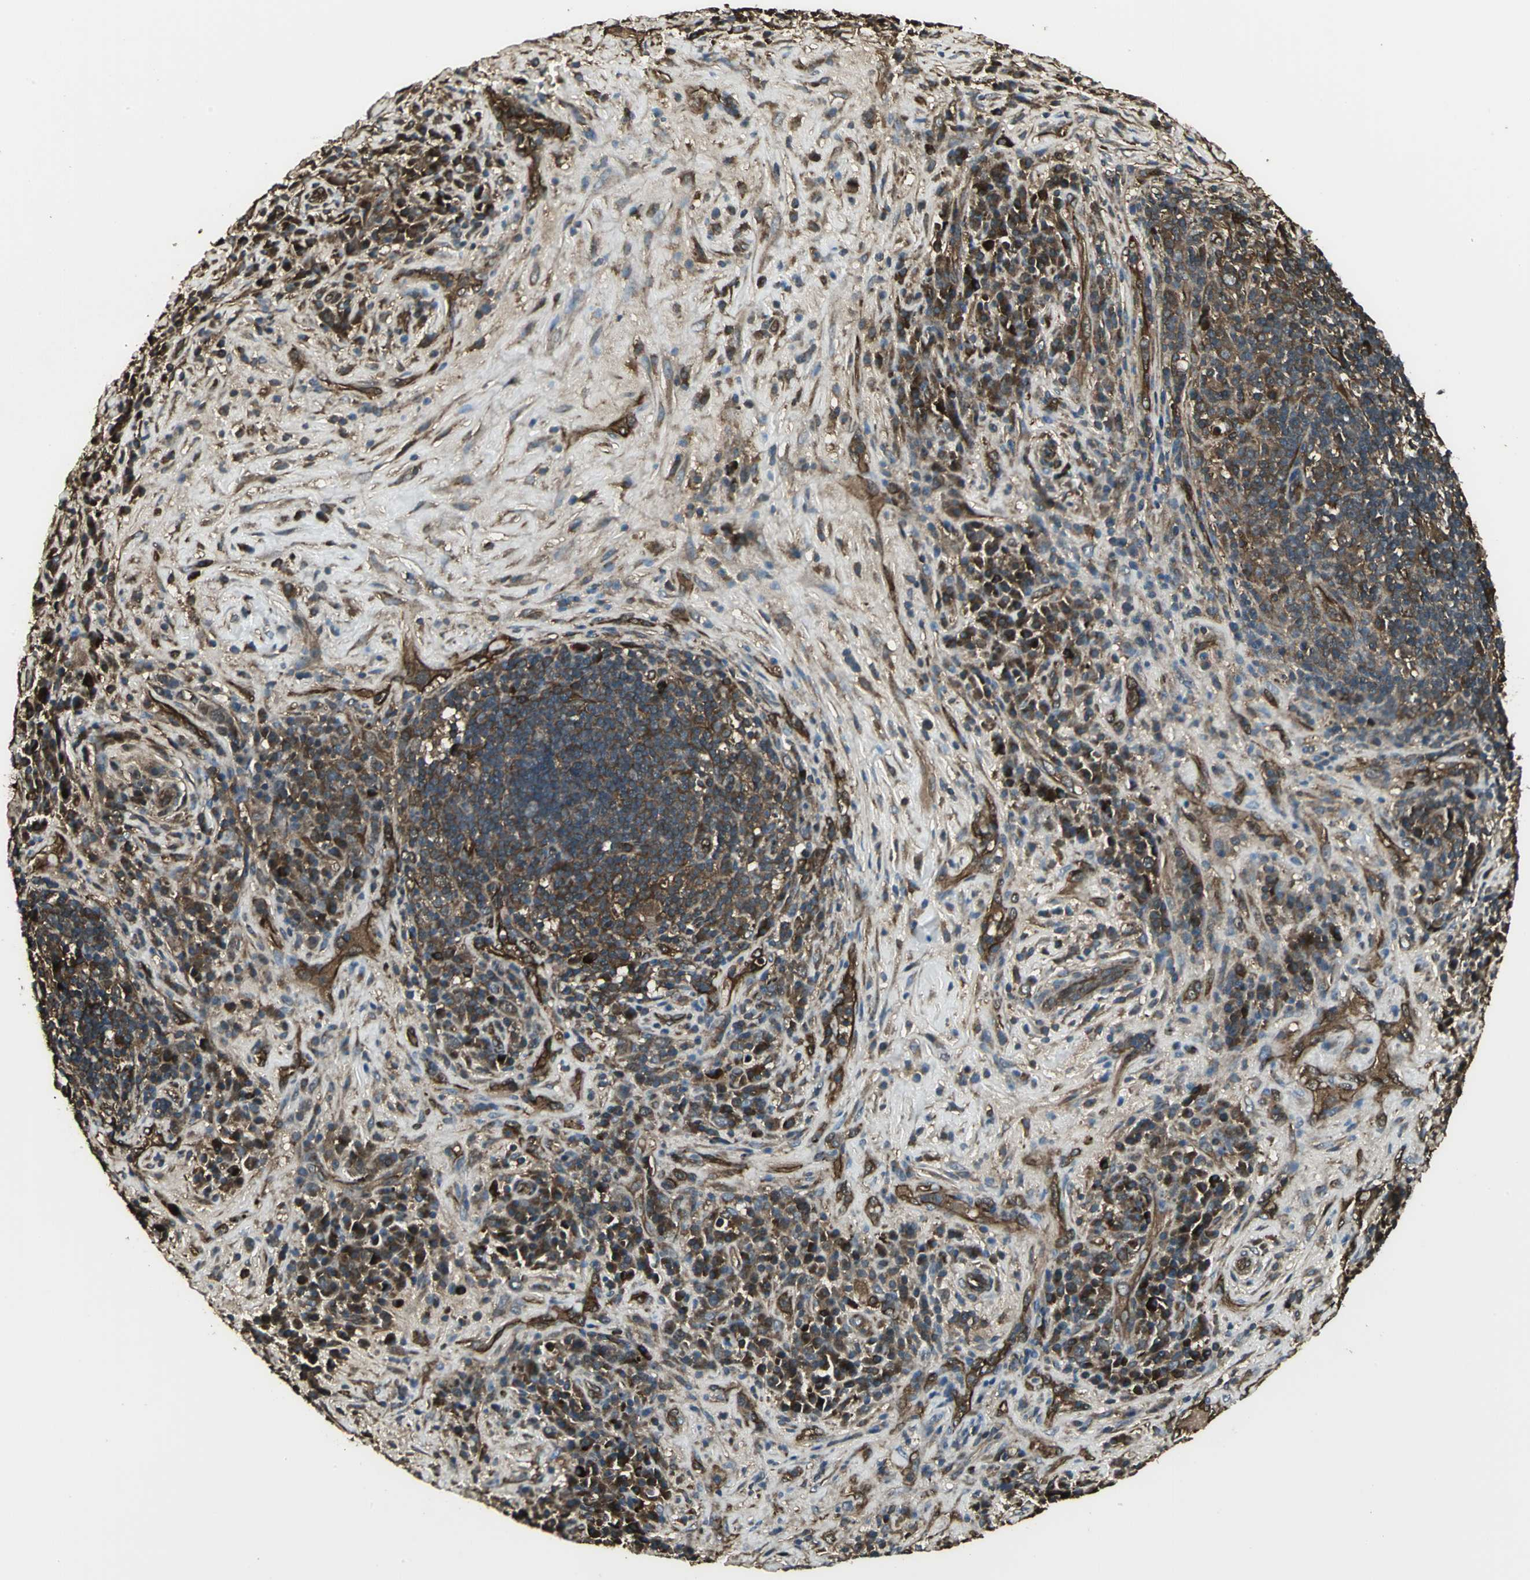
{"staining": {"intensity": "moderate", "quantity": ">75%", "location": "cytoplasmic/membranous"}, "tissue": "lymphoma", "cell_type": "Tumor cells", "image_type": "cancer", "snomed": [{"axis": "morphology", "description": "Hodgkin's disease, NOS"}, {"axis": "topography", "description": "Lymph node"}], "caption": "Immunohistochemical staining of Hodgkin's disease reveals medium levels of moderate cytoplasmic/membranous protein expression in approximately >75% of tumor cells.", "gene": "PRXL2B", "patient": {"sex": "female", "age": 25}}